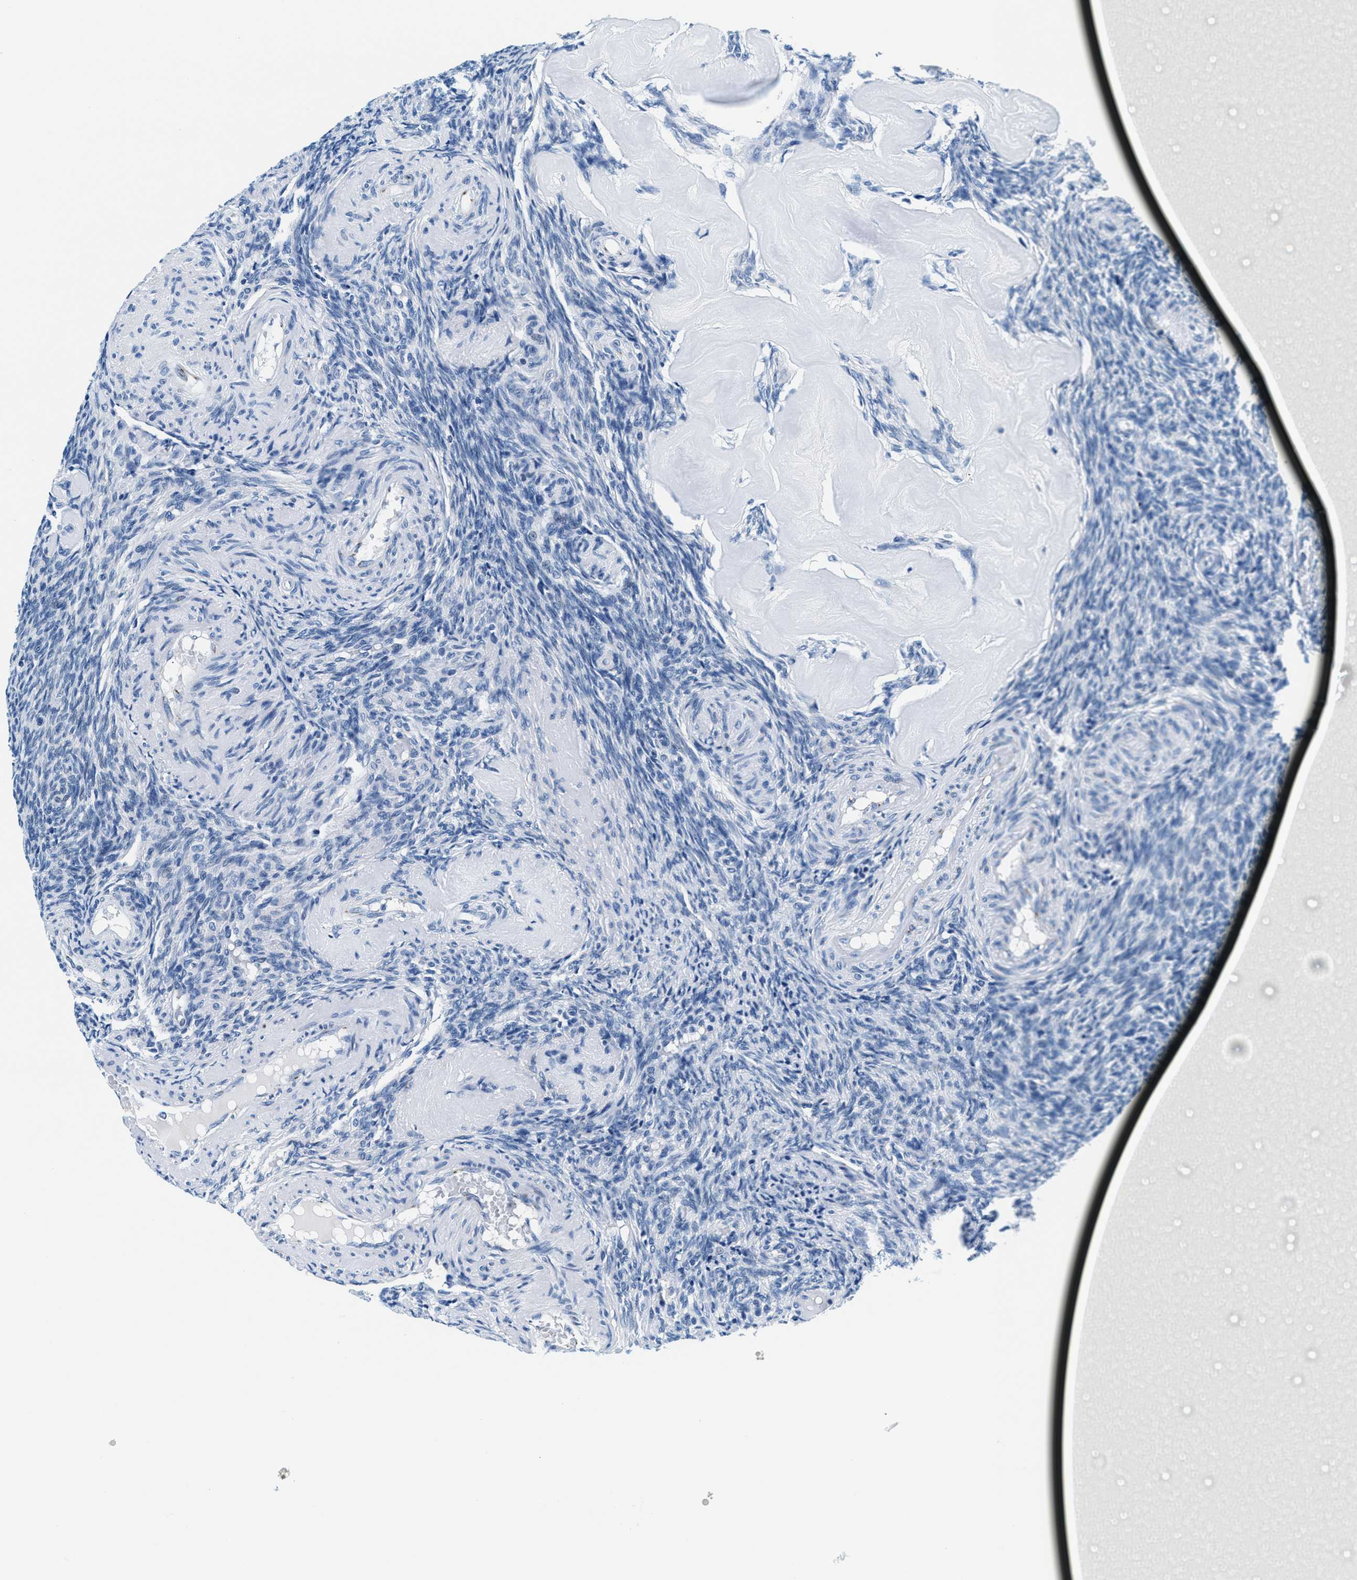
{"staining": {"intensity": "negative", "quantity": "none", "location": "none"}, "tissue": "ovary", "cell_type": "Follicle cells", "image_type": "normal", "snomed": [{"axis": "morphology", "description": "Normal tissue, NOS"}, {"axis": "topography", "description": "Ovary"}], "caption": "This is an IHC histopathology image of normal ovary. There is no staining in follicle cells.", "gene": "VPS53", "patient": {"sex": "female", "age": 41}}